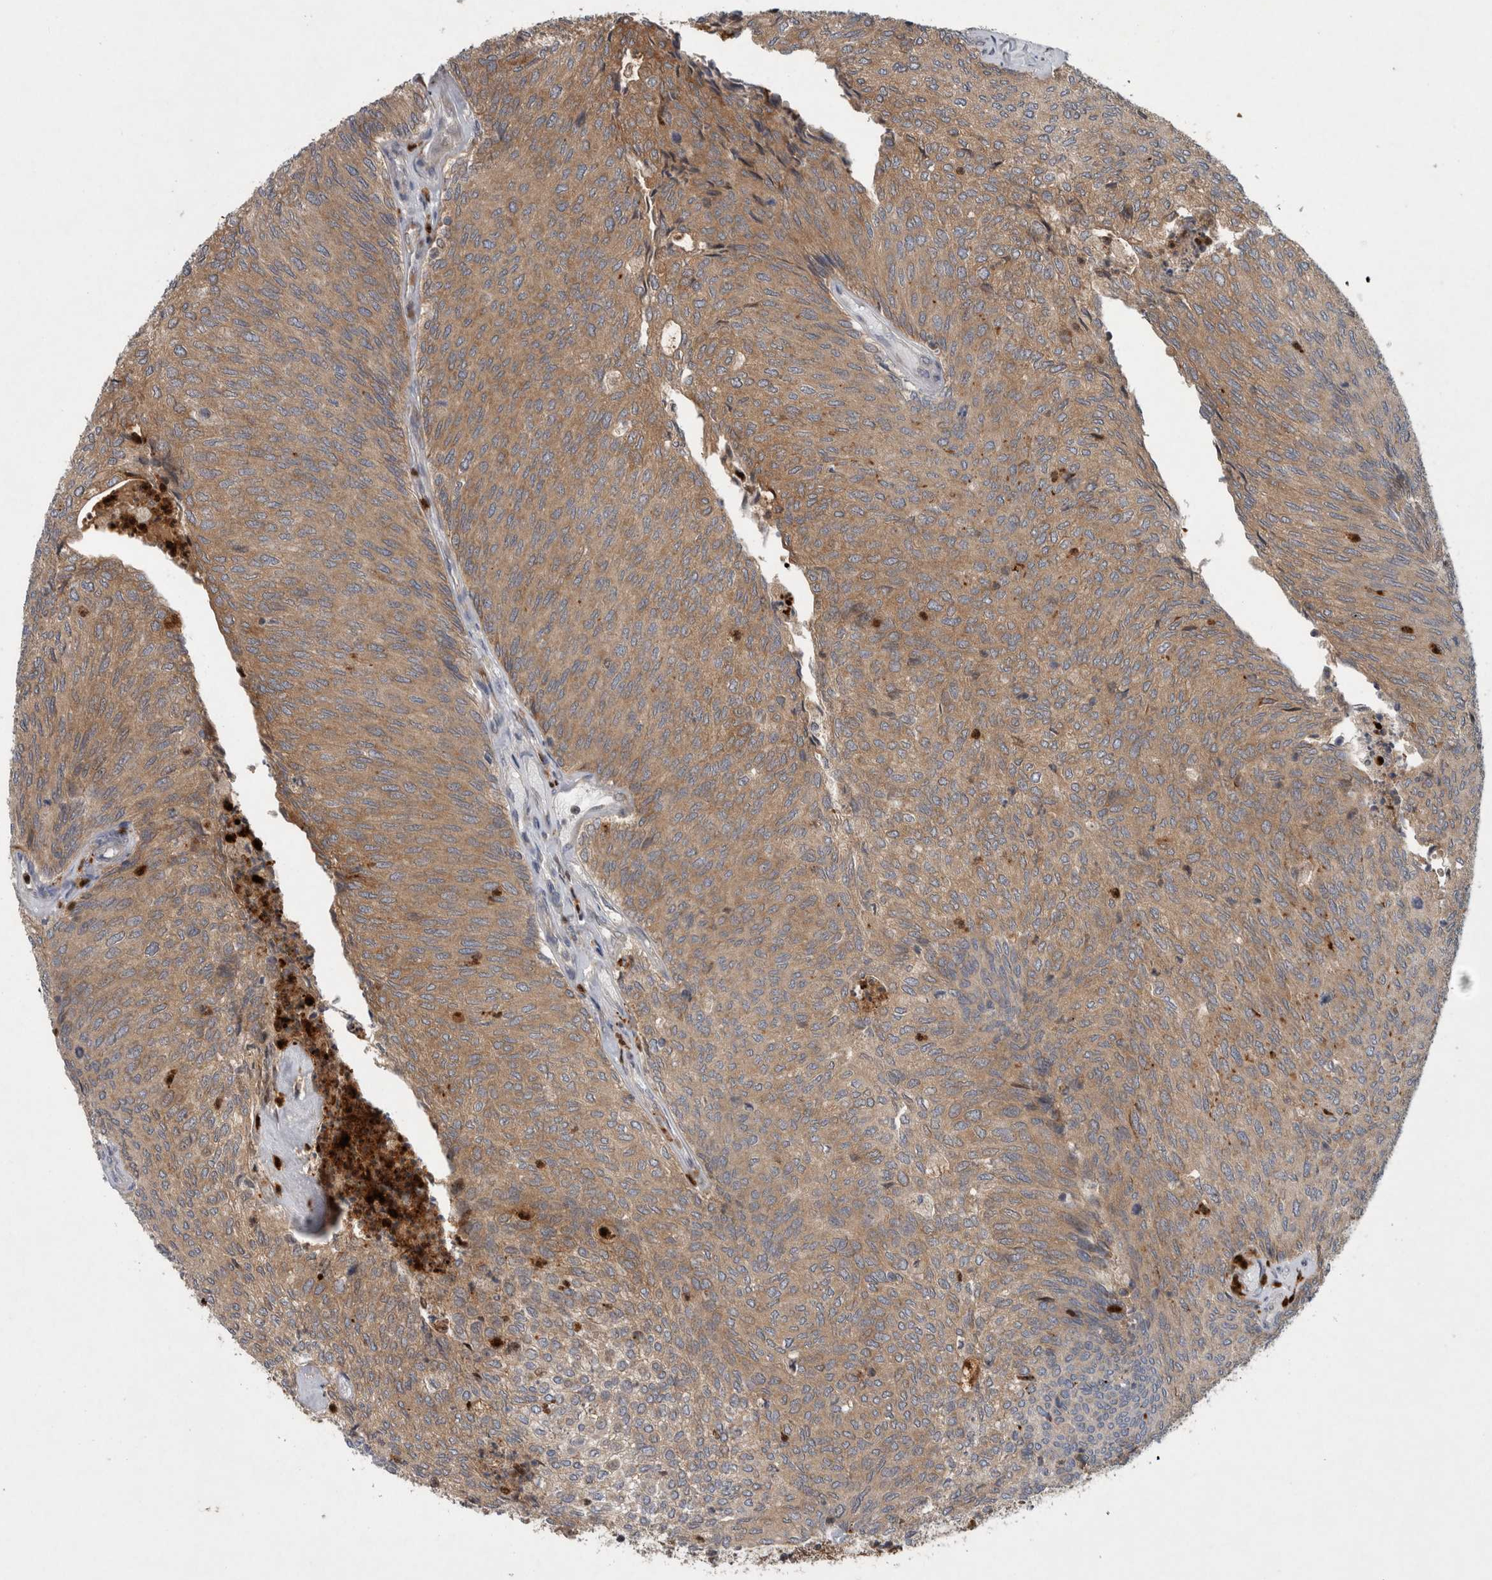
{"staining": {"intensity": "moderate", "quantity": ">75%", "location": "cytoplasmic/membranous"}, "tissue": "urothelial cancer", "cell_type": "Tumor cells", "image_type": "cancer", "snomed": [{"axis": "morphology", "description": "Urothelial carcinoma, Low grade"}, {"axis": "topography", "description": "Urinary bladder"}], "caption": "IHC micrograph of human urothelial cancer stained for a protein (brown), which exhibits medium levels of moderate cytoplasmic/membranous staining in about >75% of tumor cells.", "gene": "PDCD2", "patient": {"sex": "female", "age": 79}}